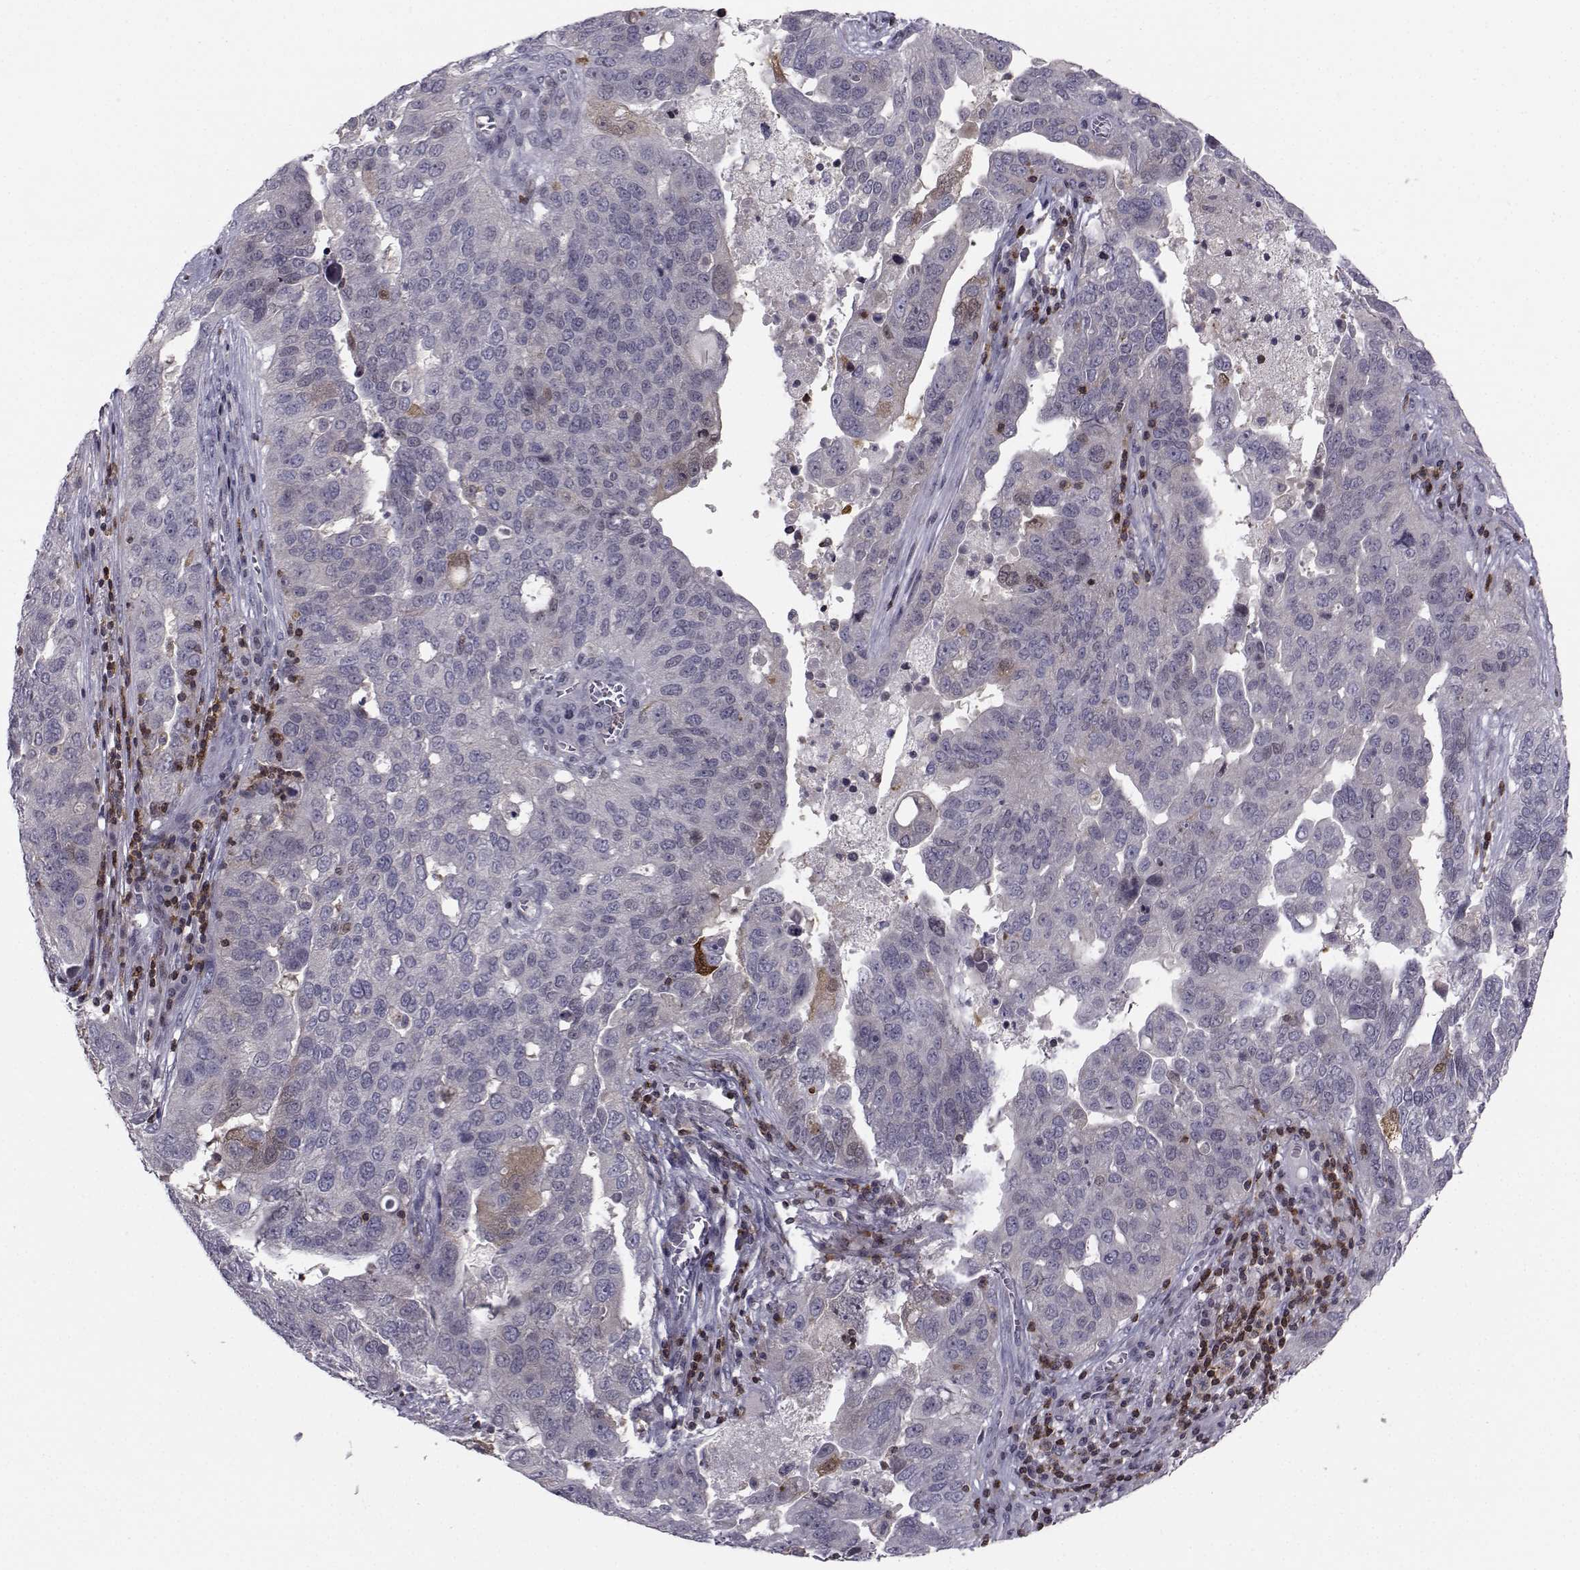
{"staining": {"intensity": "negative", "quantity": "none", "location": "none"}, "tissue": "ovarian cancer", "cell_type": "Tumor cells", "image_type": "cancer", "snomed": [{"axis": "morphology", "description": "Carcinoma, endometroid"}, {"axis": "topography", "description": "Soft tissue"}, {"axis": "topography", "description": "Ovary"}], "caption": "Ovarian endometroid carcinoma stained for a protein using immunohistochemistry (IHC) exhibits no expression tumor cells.", "gene": "PCP4L1", "patient": {"sex": "female", "age": 52}}